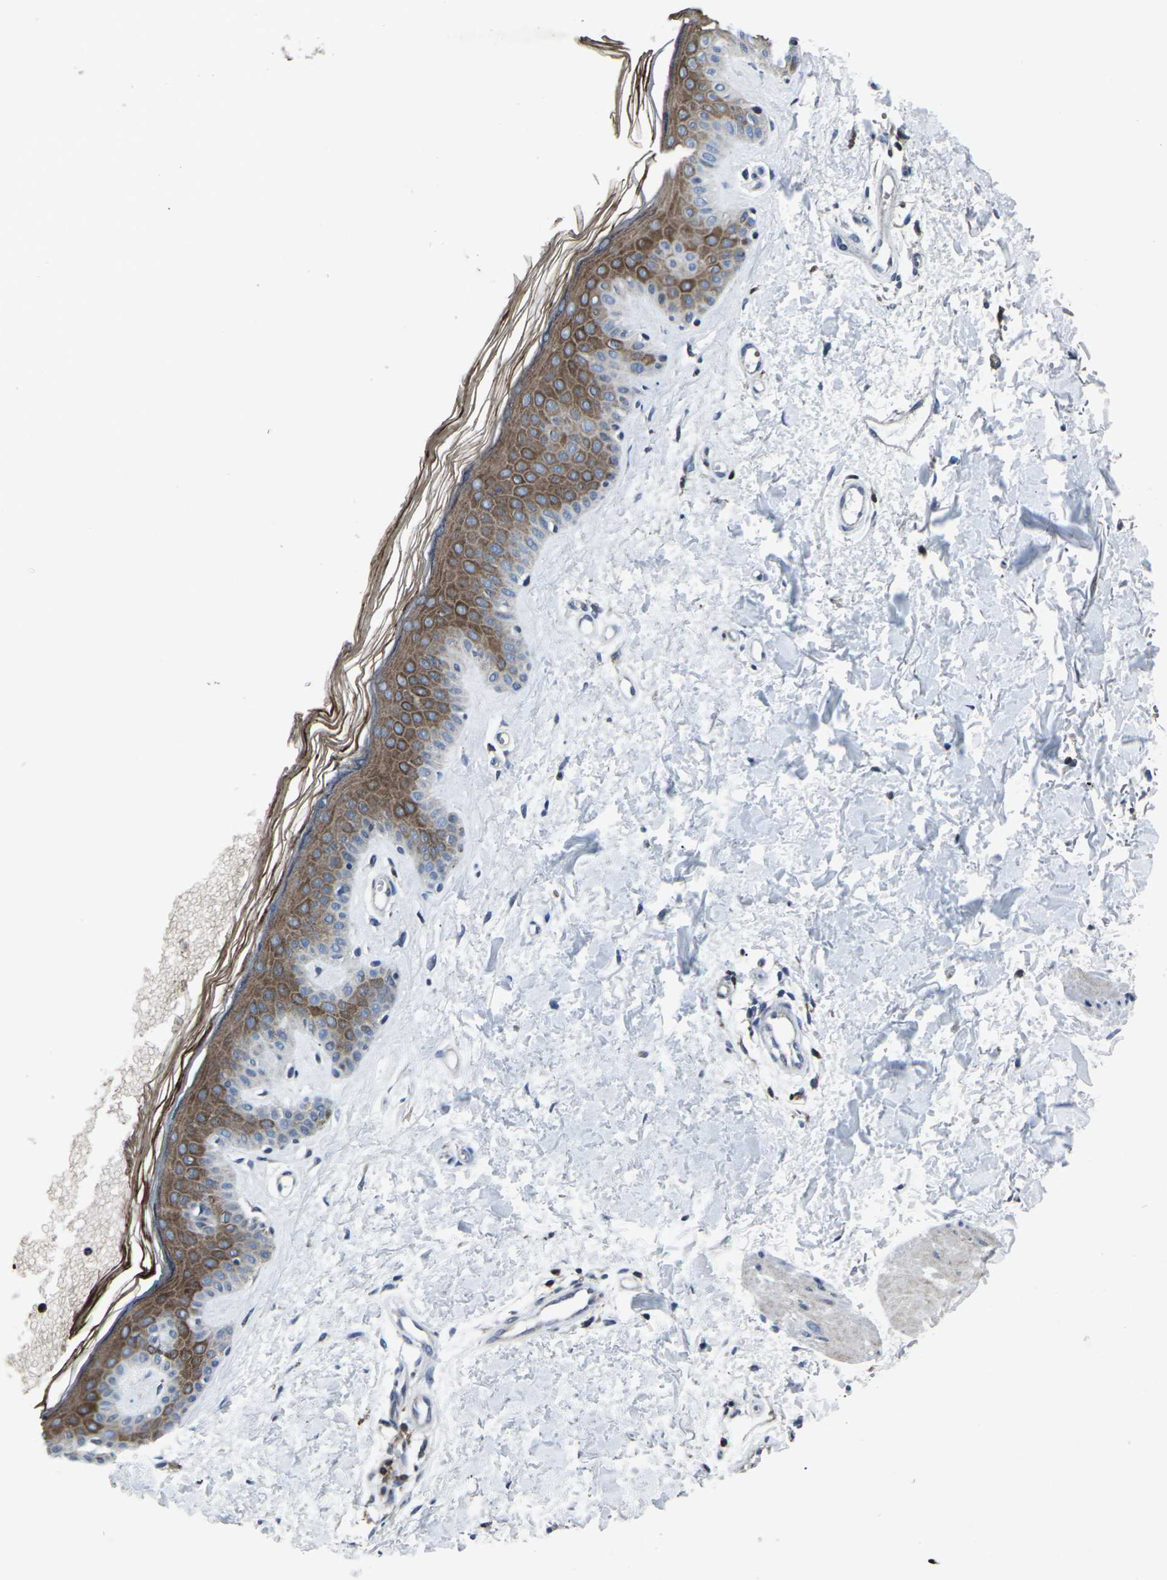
{"staining": {"intensity": "negative", "quantity": "none", "location": "none"}, "tissue": "skin", "cell_type": "Fibroblasts", "image_type": "normal", "snomed": [{"axis": "morphology", "description": "Normal tissue, NOS"}, {"axis": "topography", "description": "Skin"}], "caption": "Image shows no significant protein positivity in fibroblasts of benign skin.", "gene": "STAT4", "patient": {"sex": "male", "age": 67}}